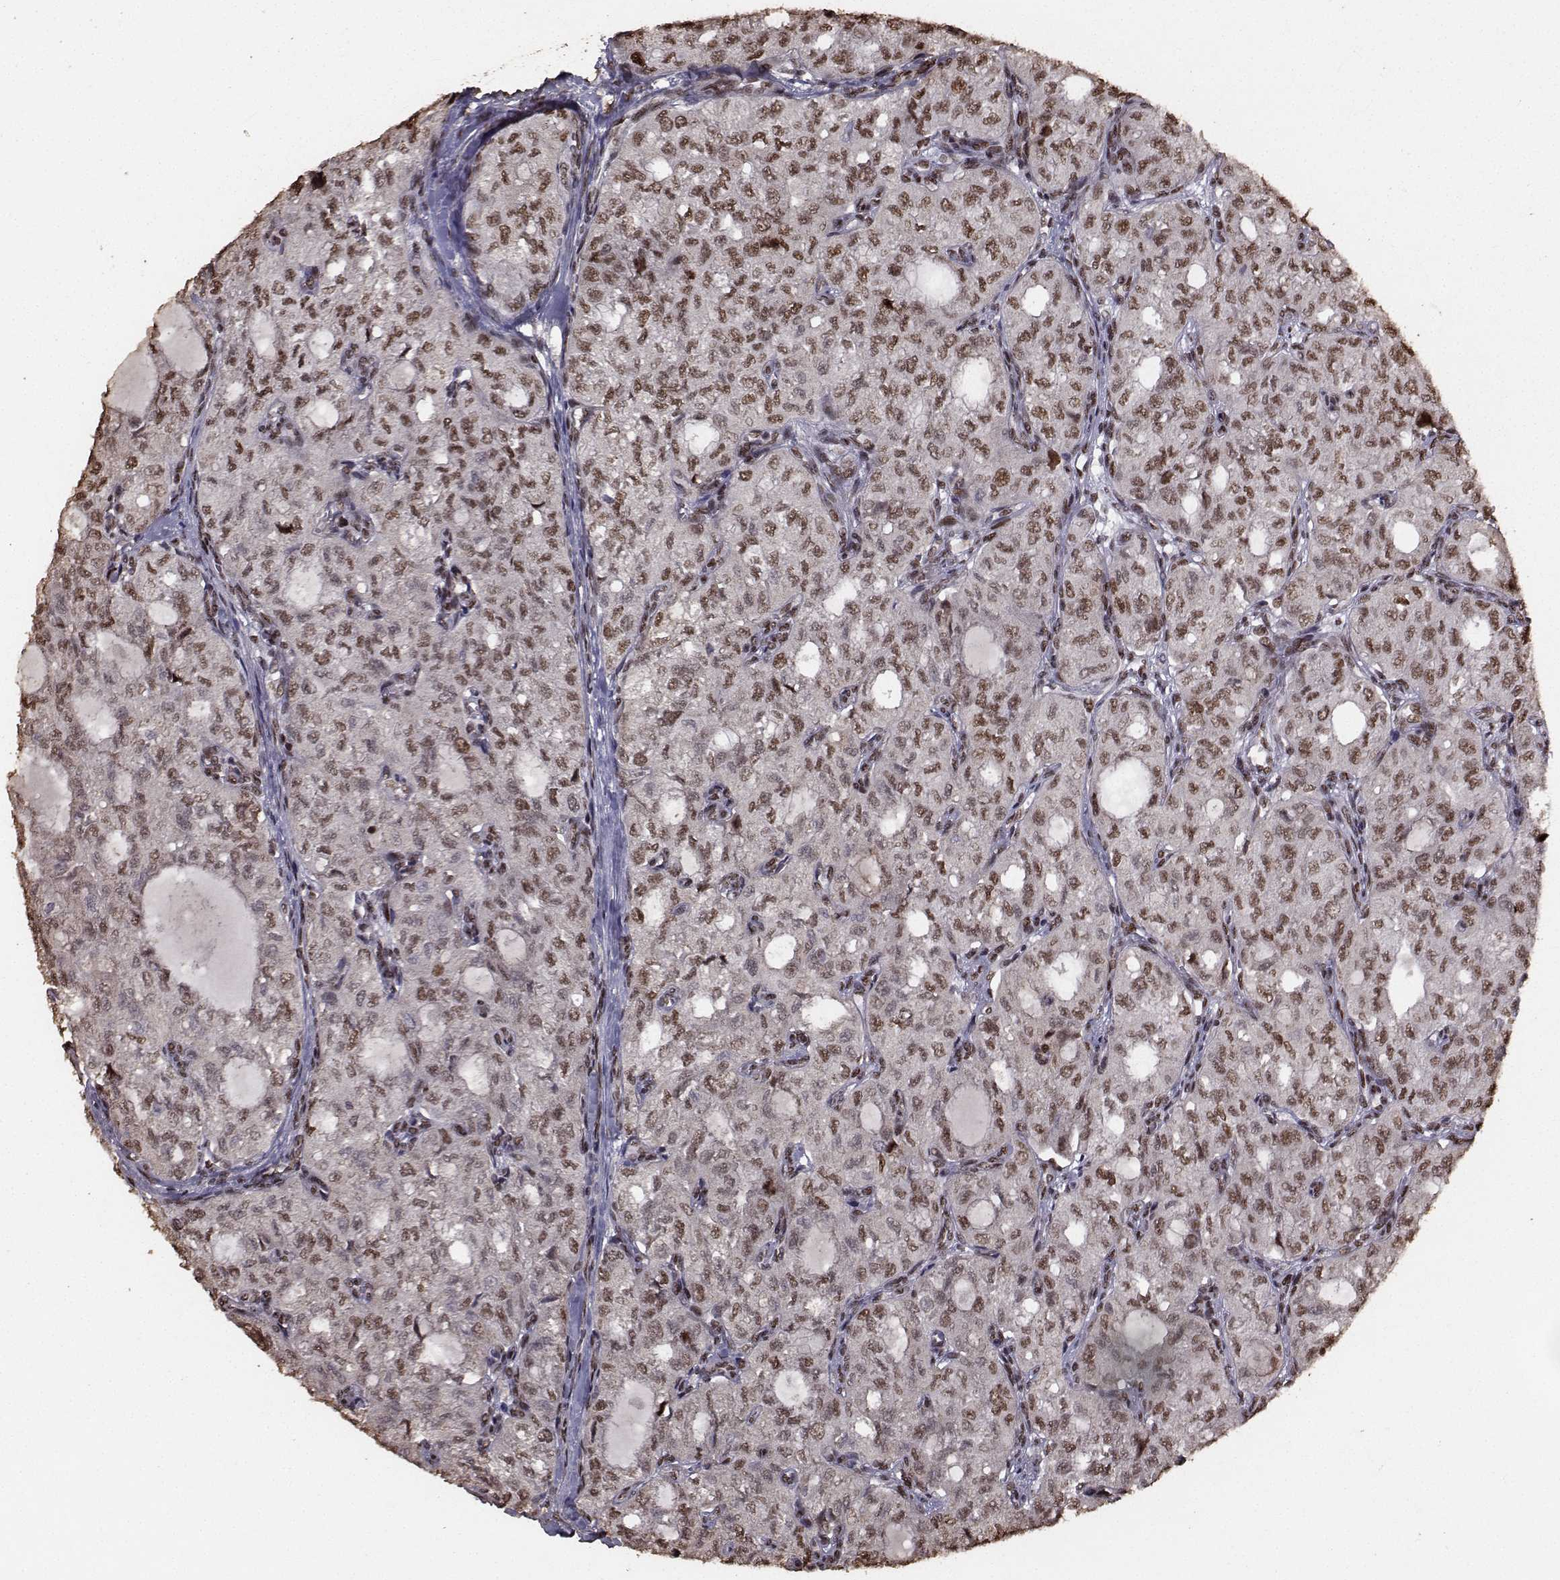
{"staining": {"intensity": "strong", "quantity": "25%-75%", "location": "nuclear"}, "tissue": "thyroid cancer", "cell_type": "Tumor cells", "image_type": "cancer", "snomed": [{"axis": "morphology", "description": "Follicular adenoma carcinoma, NOS"}, {"axis": "topography", "description": "Thyroid gland"}], "caption": "Strong nuclear protein positivity is identified in about 25%-75% of tumor cells in thyroid cancer (follicular adenoma carcinoma). Ihc stains the protein in brown and the nuclei are stained blue.", "gene": "SF1", "patient": {"sex": "male", "age": 75}}